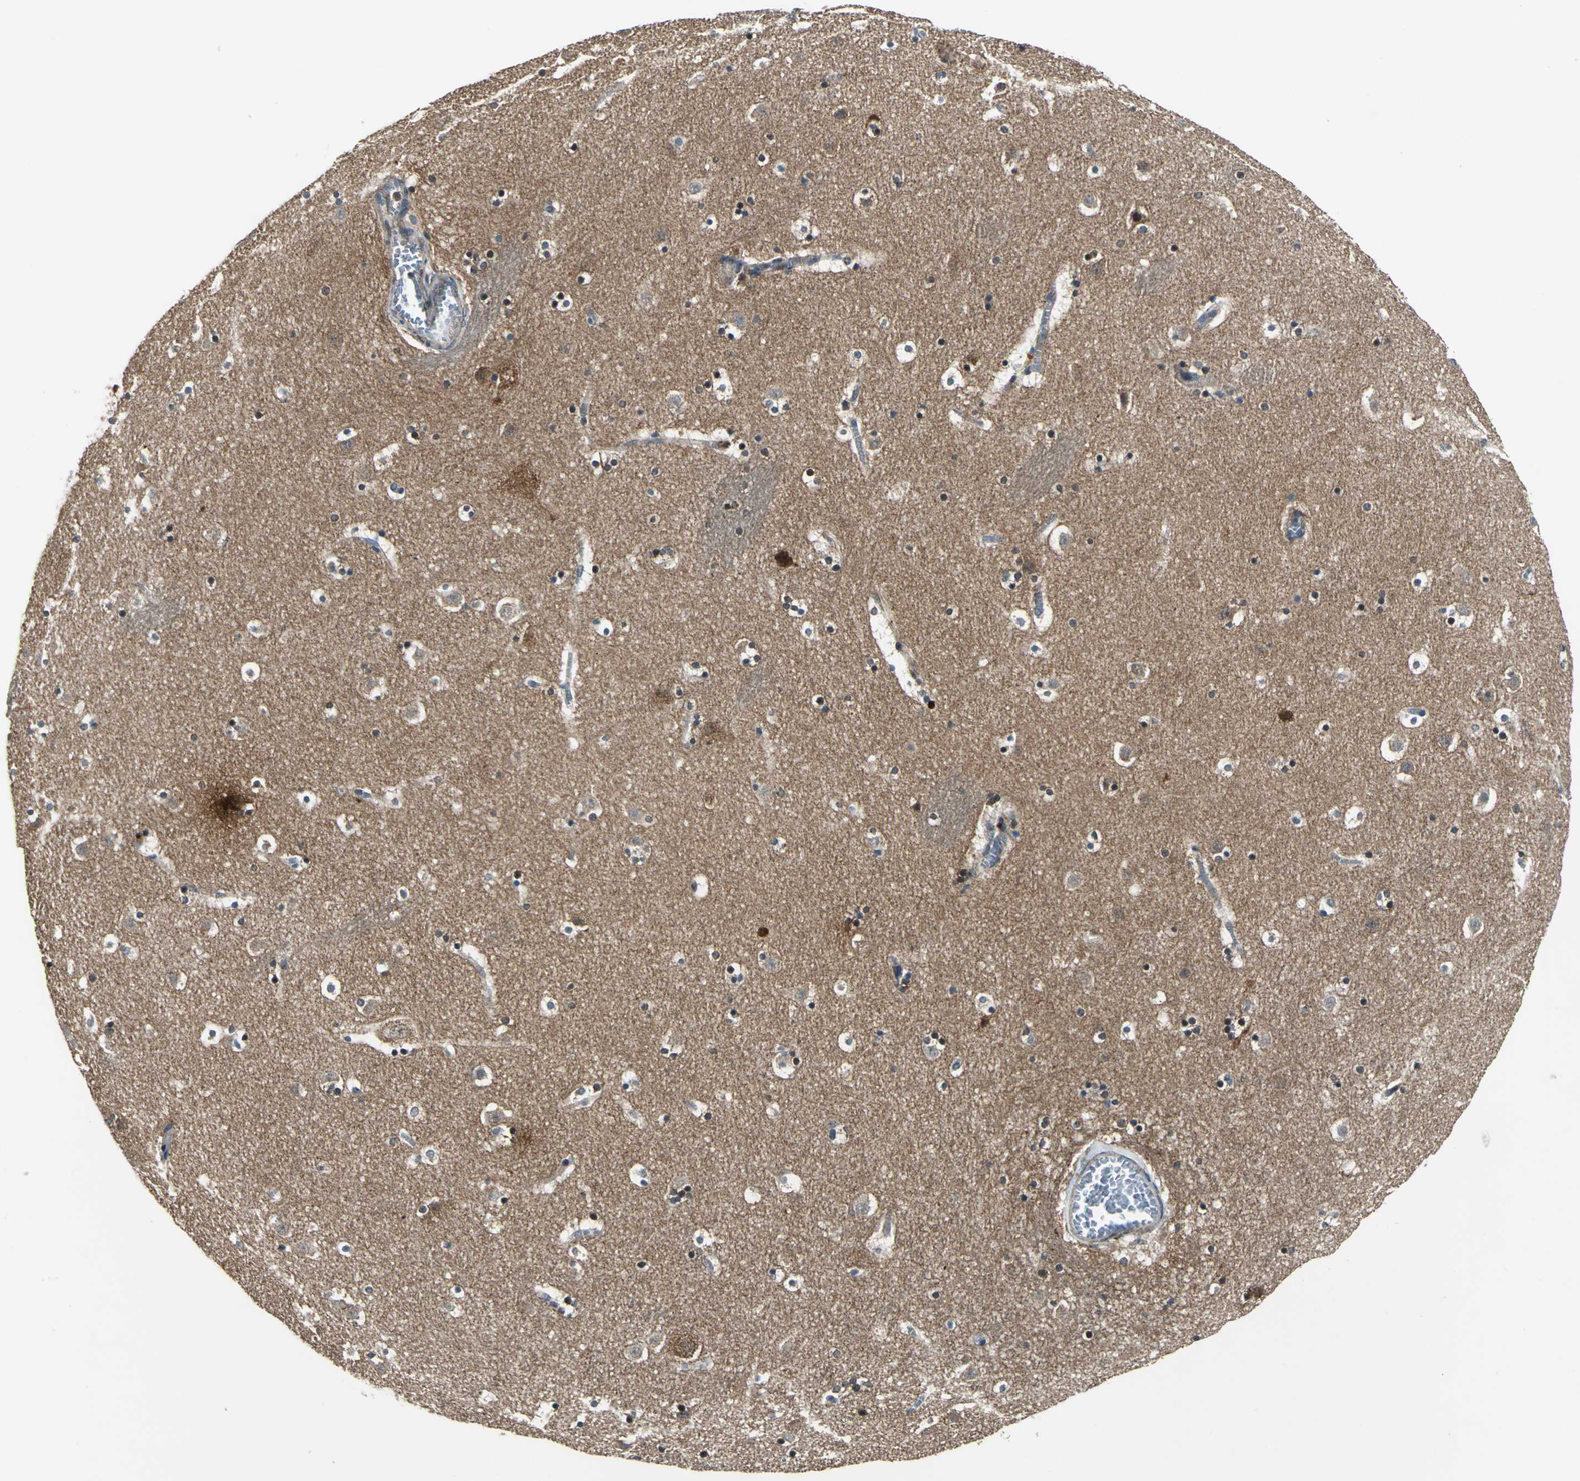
{"staining": {"intensity": "moderate", "quantity": "25%-75%", "location": "nuclear"}, "tissue": "caudate", "cell_type": "Glial cells", "image_type": "normal", "snomed": [{"axis": "morphology", "description": "Normal tissue, NOS"}, {"axis": "topography", "description": "Lateral ventricle wall"}], "caption": "Brown immunohistochemical staining in benign human caudate shows moderate nuclear positivity in about 25%-75% of glial cells. The staining is performed using DAB brown chromogen to label protein expression. The nuclei are counter-stained blue using hematoxylin.", "gene": "AHSA1", "patient": {"sex": "male", "age": 45}}